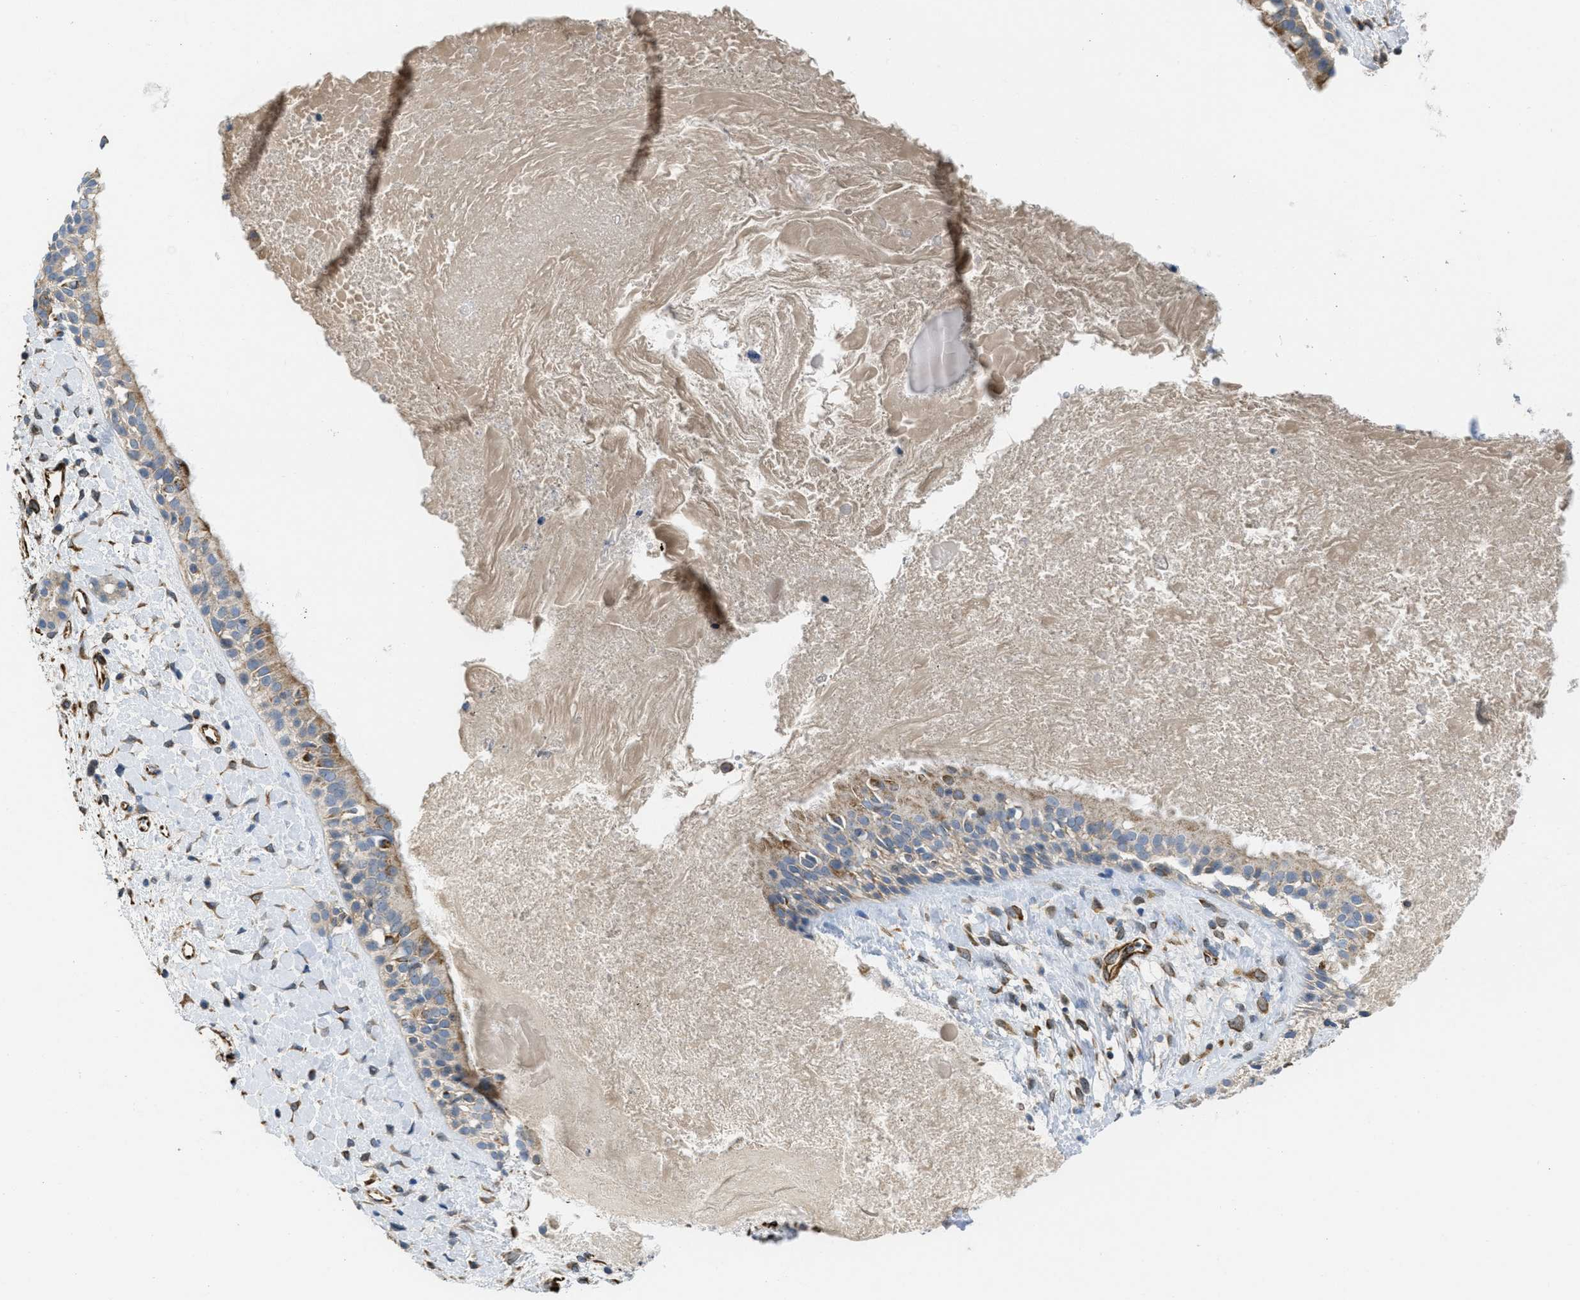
{"staining": {"intensity": "moderate", "quantity": ">75%", "location": "cytoplasmic/membranous"}, "tissue": "nasopharynx", "cell_type": "Respiratory epithelial cells", "image_type": "normal", "snomed": [{"axis": "morphology", "description": "Normal tissue, NOS"}, {"axis": "topography", "description": "Nasopharynx"}], "caption": "A medium amount of moderate cytoplasmic/membranous expression is appreciated in approximately >75% of respiratory epithelial cells in benign nasopharynx. (IHC, brightfield microscopy, high magnification).", "gene": "BTN3A1", "patient": {"sex": "male", "age": 22}}